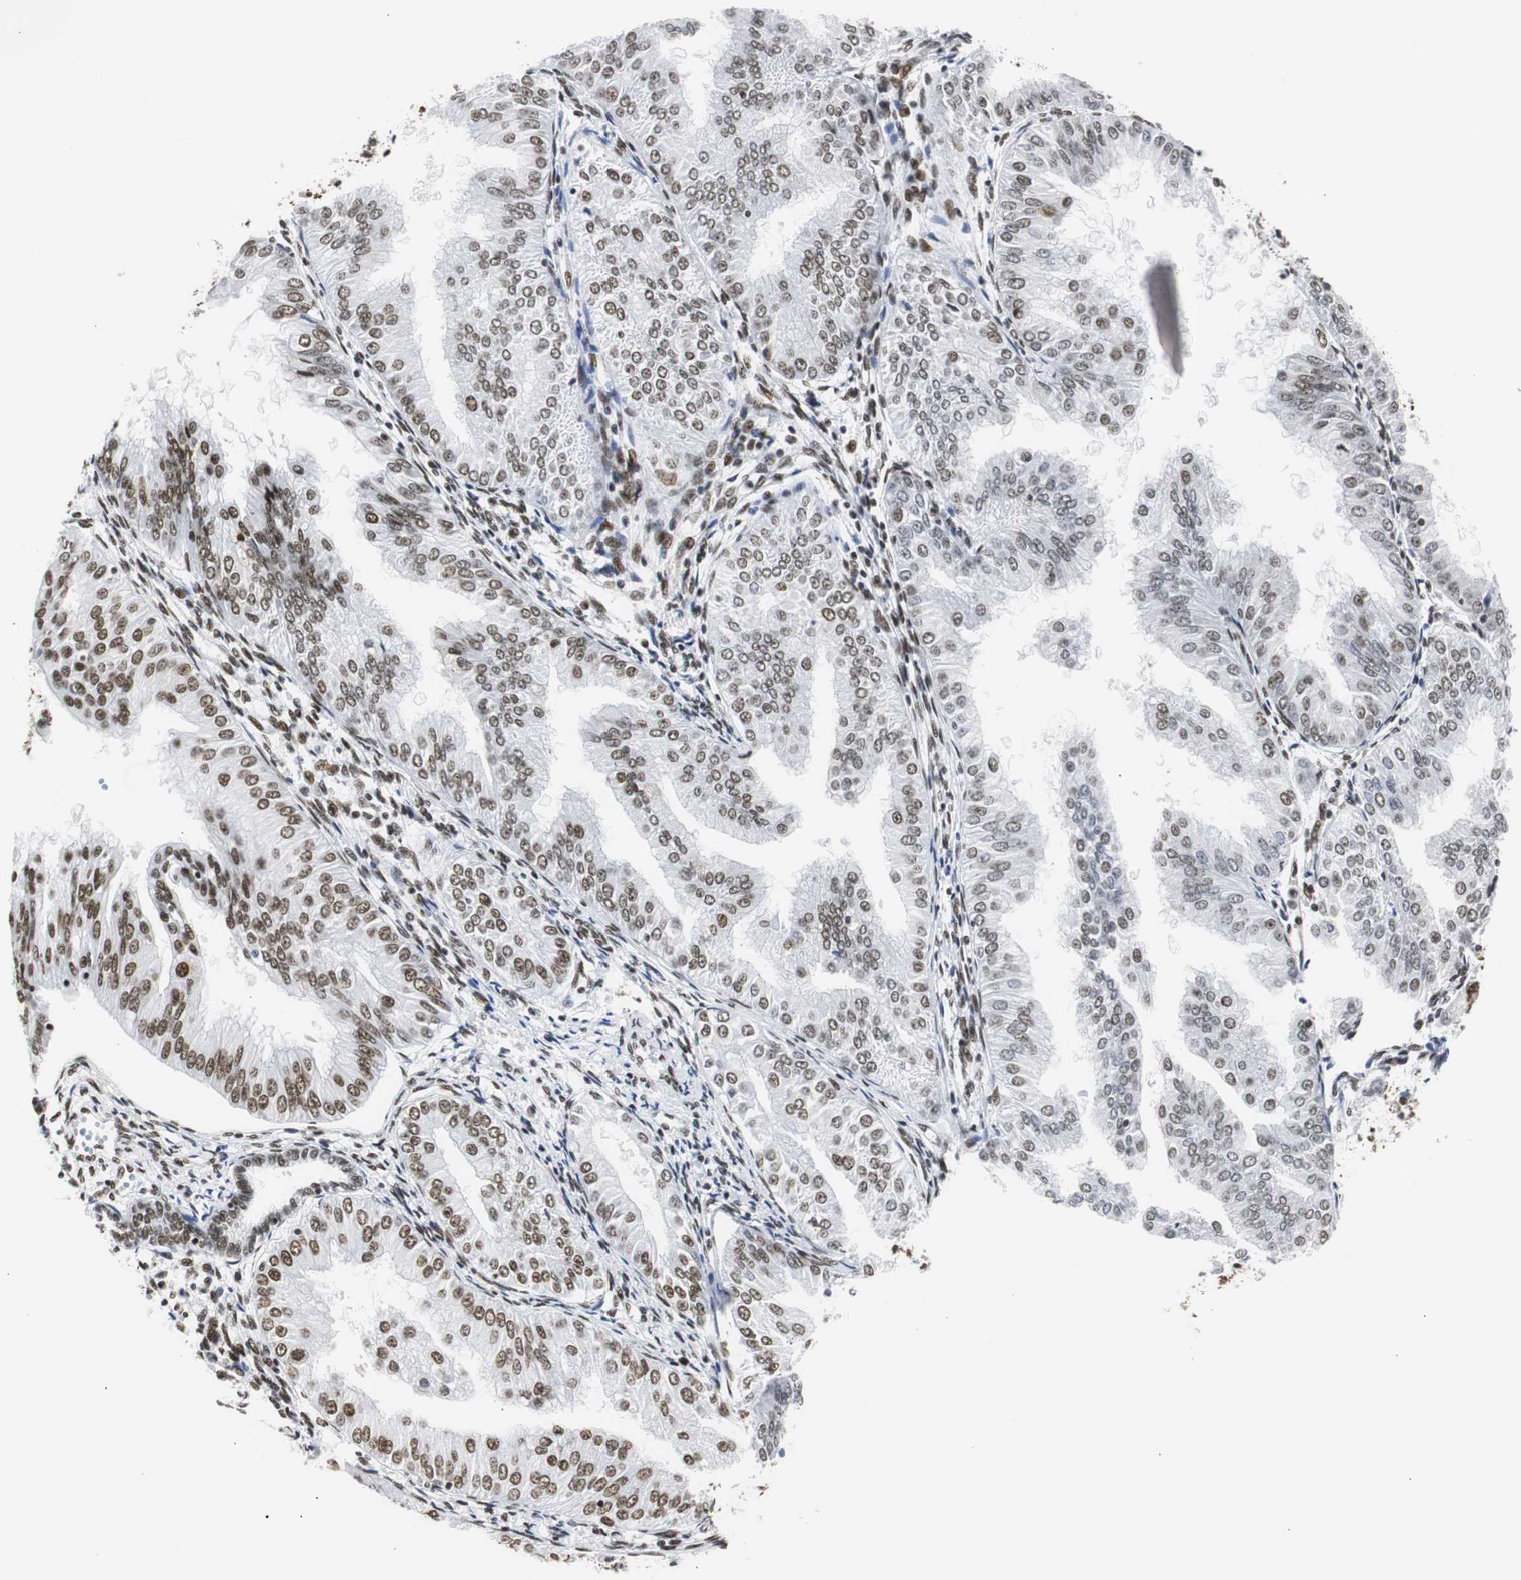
{"staining": {"intensity": "moderate", "quantity": "25%-75%", "location": "nuclear"}, "tissue": "endometrial cancer", "cell_type": "Tumor cells", "image_type": "cancer", "snomed": [{"axis": "morphology", "description": "Adenocarcinoma, NOS"}, {"axis": "topography", "description": "Endometrium"}], "caption": "Protein expression analysis of human endometrial cancer (adenocarcinoma) reveals moderate nuclear expression in approximately 25%-75% of tumor cells.", "gene": "HNRNPH2", "patient": {"sex": "female", "age": 53}}